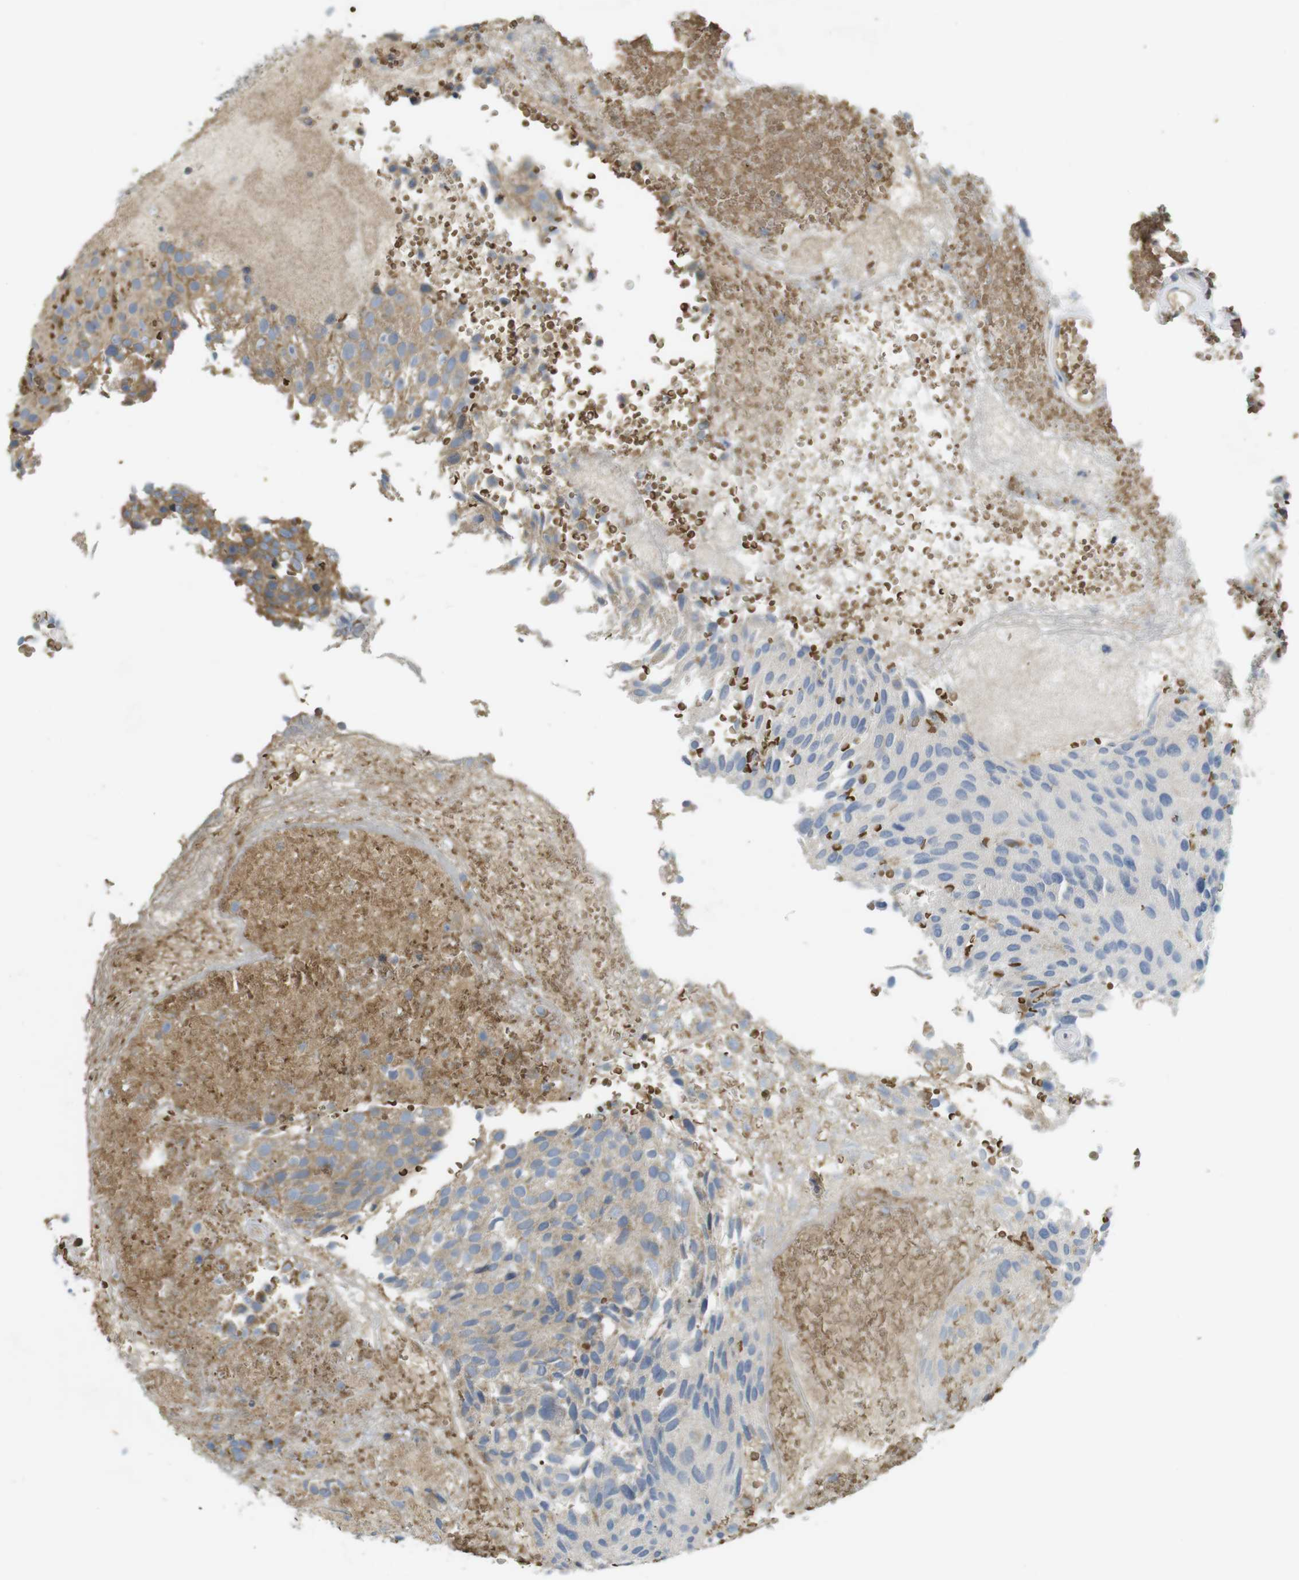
{"staining": {"intensity": "moderate", "quantity": ">75%", "location": "cytoplasmic/membranous"}, "tissue": "urothelial cancer", "cell_type": "Tumor cells", "image_type": "cancer", "snomed": [{"axis": "morphology", "description": "Urothelial carcinoma, Low grade"}, {"axis": "topography", "description": "Urinary bladder"}], "caption": "Low-grade urothelial carcinoma was stained to show a protein in brown. There is medium levels of moderate cytoplasmic/membranous positivity in approximately >75% of tumor cells.", "gene": "CLTC", "patient": {"sex": "male", "age": 78}}